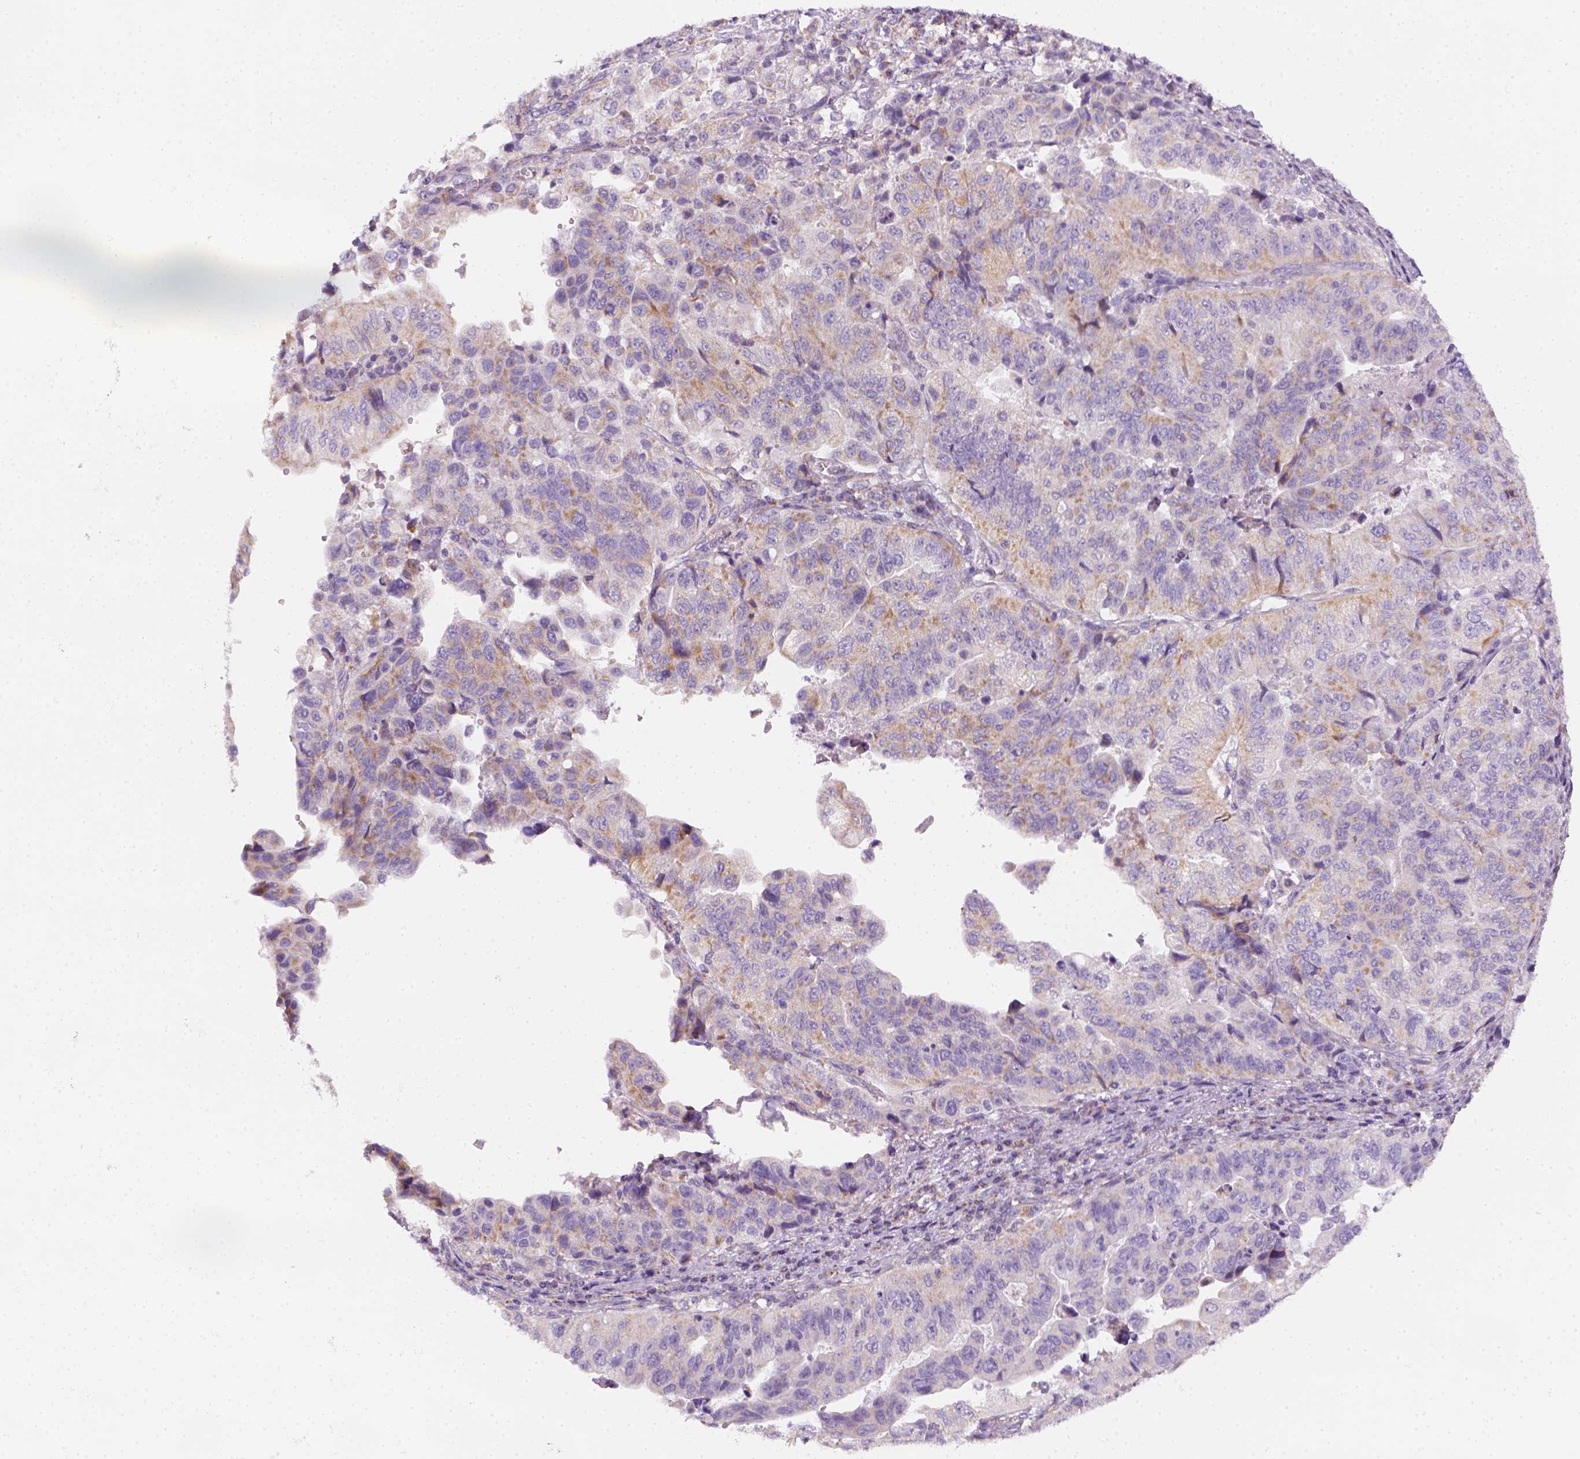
{"staining": {"intensity": "weak", "quantity": "25%-75%", "location": "cytoplasmic/membranous"}, "tissue": "stomach cancer", "cell_type": "Tumor cells", "image_type": "cancer", "snomed": [{"axis": "morphology", "description": "Adenocarcinoma, NOS"}, {"axis": "topography", "description": "Stomach, upper"}], "caption": "Immunohistochemical staining of human stomach cancer displays weak cytoplasmic/membranous protein staining in approximately 25%-75% of tumor cells. Ihc stains the protein in brown and the nuclei are stained blue.", "gene": "AWAT2", "patient": {"sex": "female", "age": 67}}